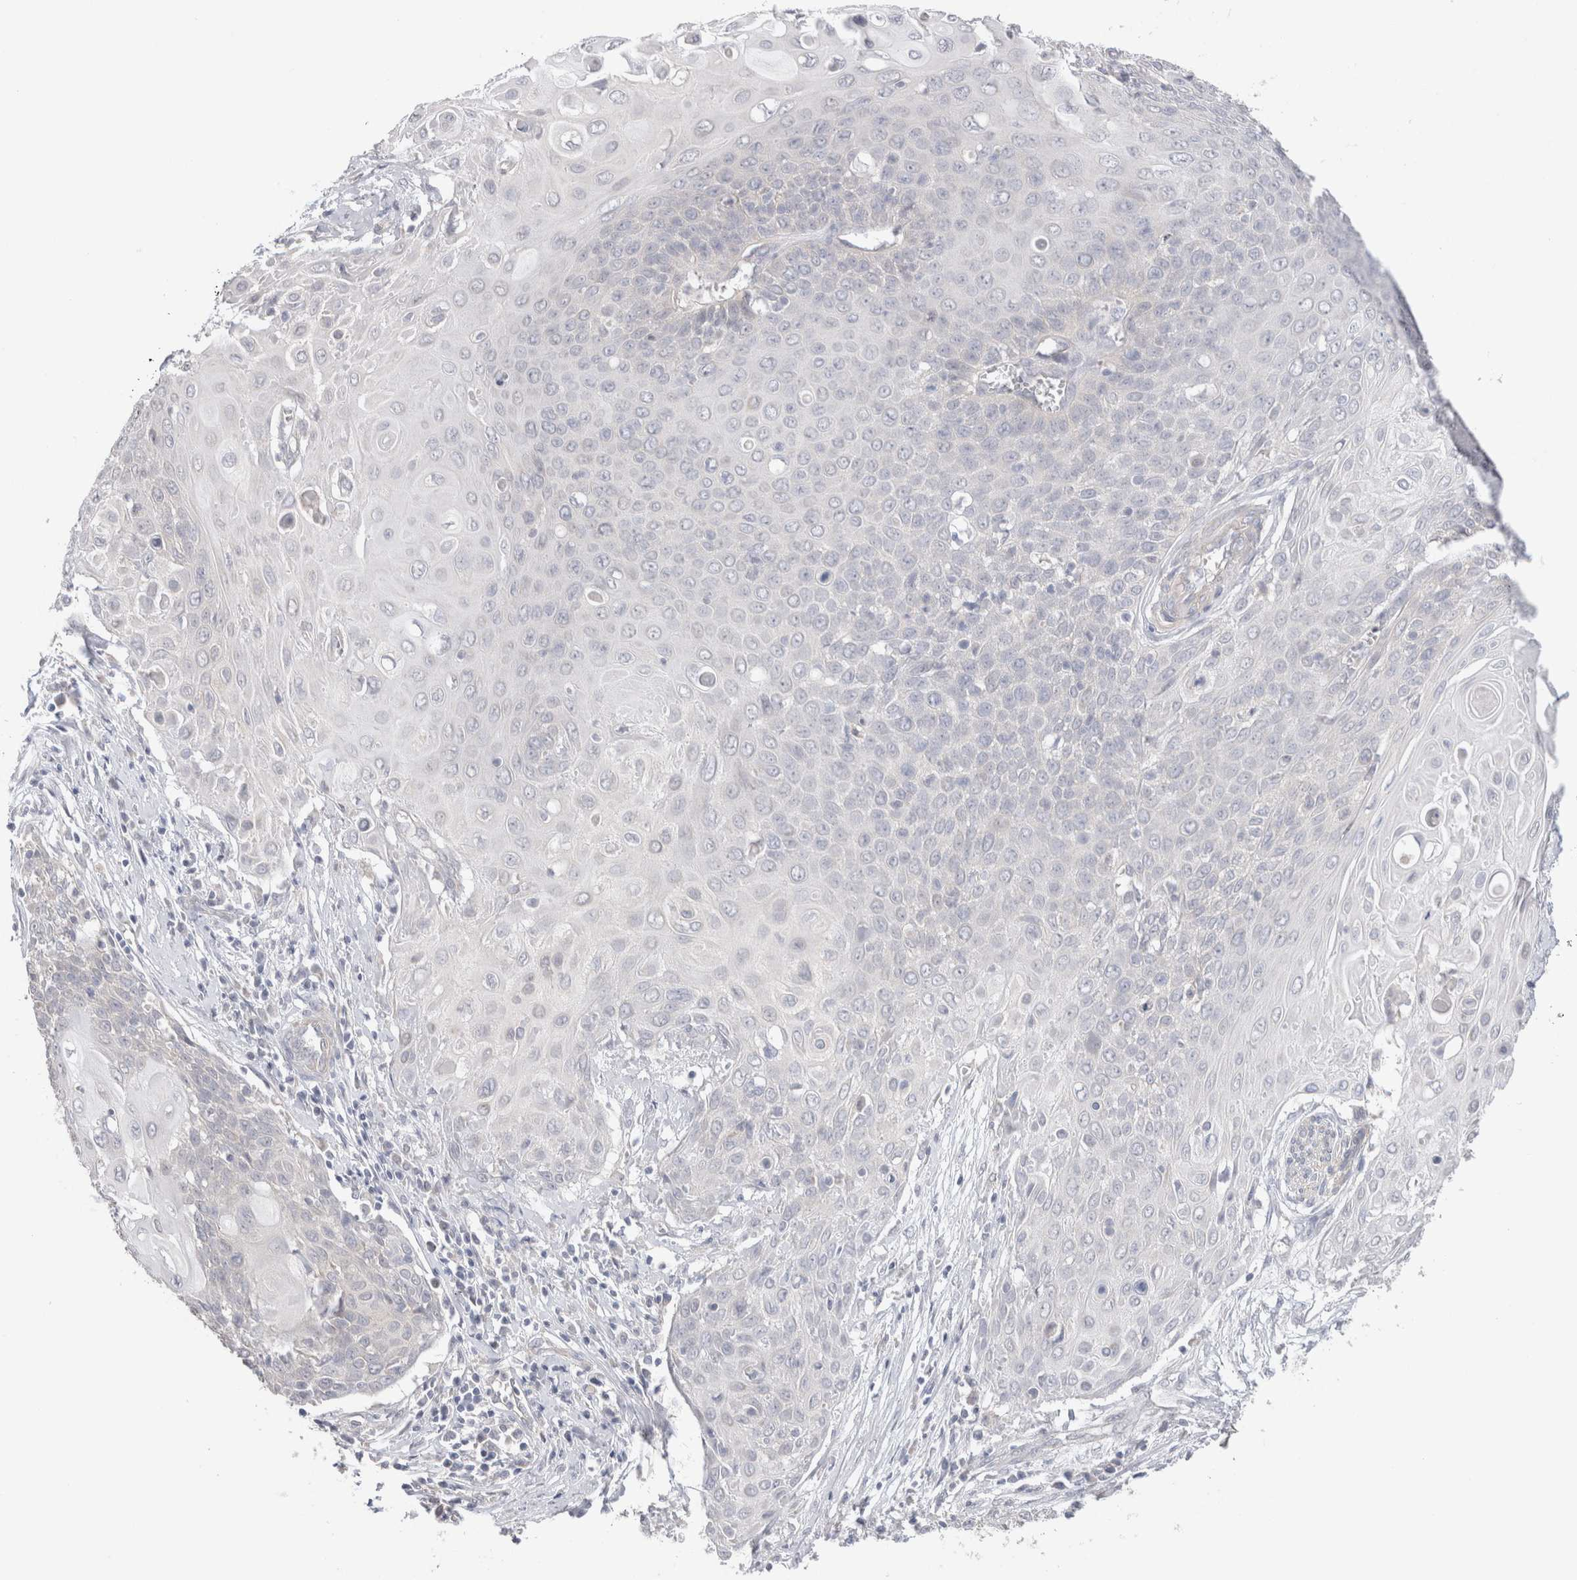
{"staining": {"intensity": "negative", "quantity": "none", "location": "none"}, "tissue": "cervical cancer", "cell_type": "Tumor cells", "image_type": "cancer", "snomed": [{"axis": "morphology", "description": "Squamous cell carcinoma, NOS"}, {"axis": "topography", "description": "Cervix"}], "caption": "This is an IHC micrograph of cervical cancer (squamous cell carcinoma). There is no positivity in tumor cells.", "gene": "DMD", "patient": {"sex": "female", "age": 39}}